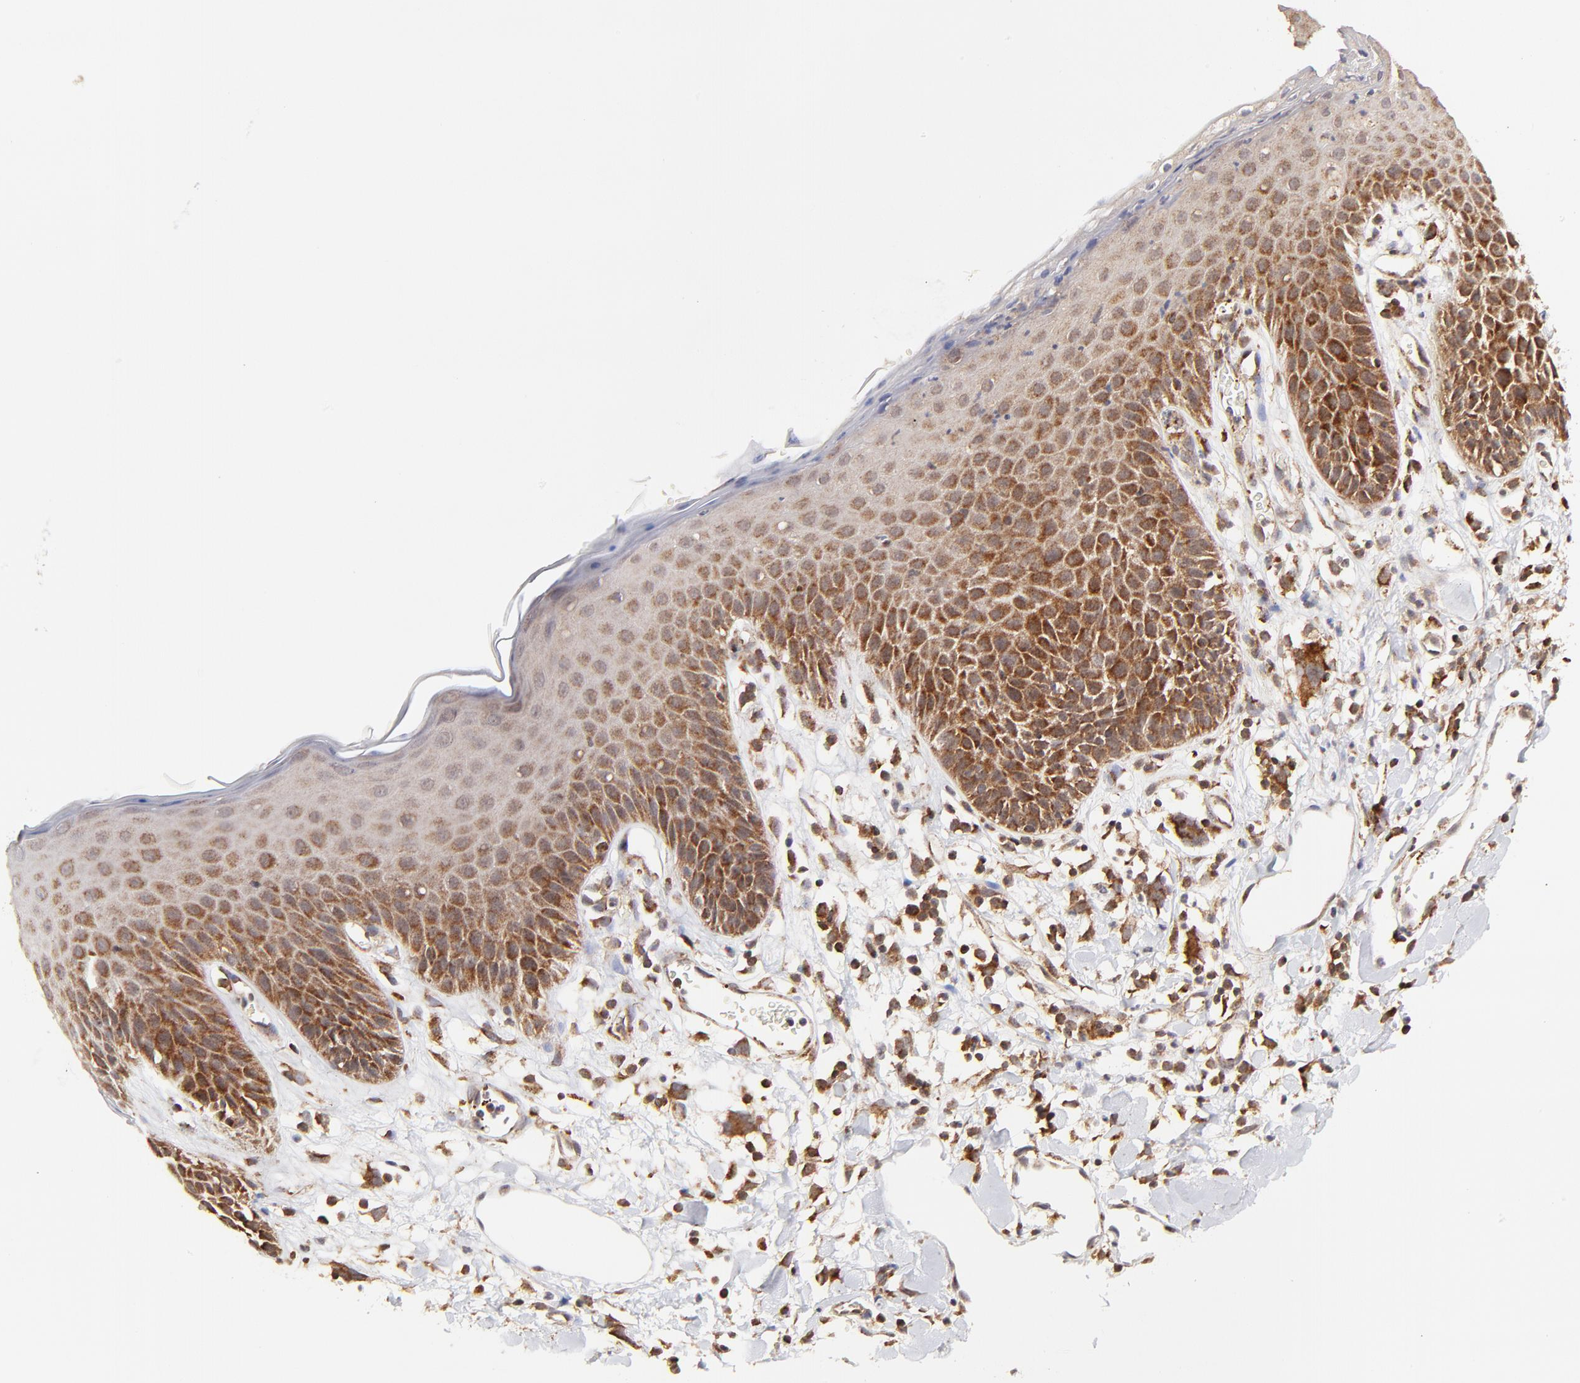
{"staining": {"intensity": "moderate", "quantity": ">75%", "location": "cytoplasmic/membranous"}, "tissue": "skin", "cell_type": "Epidermal cells", "image_type": "normal", "snomed": [{"axis": "morphology", "description": "Normal tissue, NOS"}, {"axis": "topography", "description": "Vulva"}, {"axis": "topography", "description": "Peripheral nerve tissue"}], "caption": "Unremarkable skin reveals moderate cytoplasmic/membranous staining in about >75% of epidermal cells.", "gene": "MAP2K7", "patient": {"sex": "female", "age": 68}}